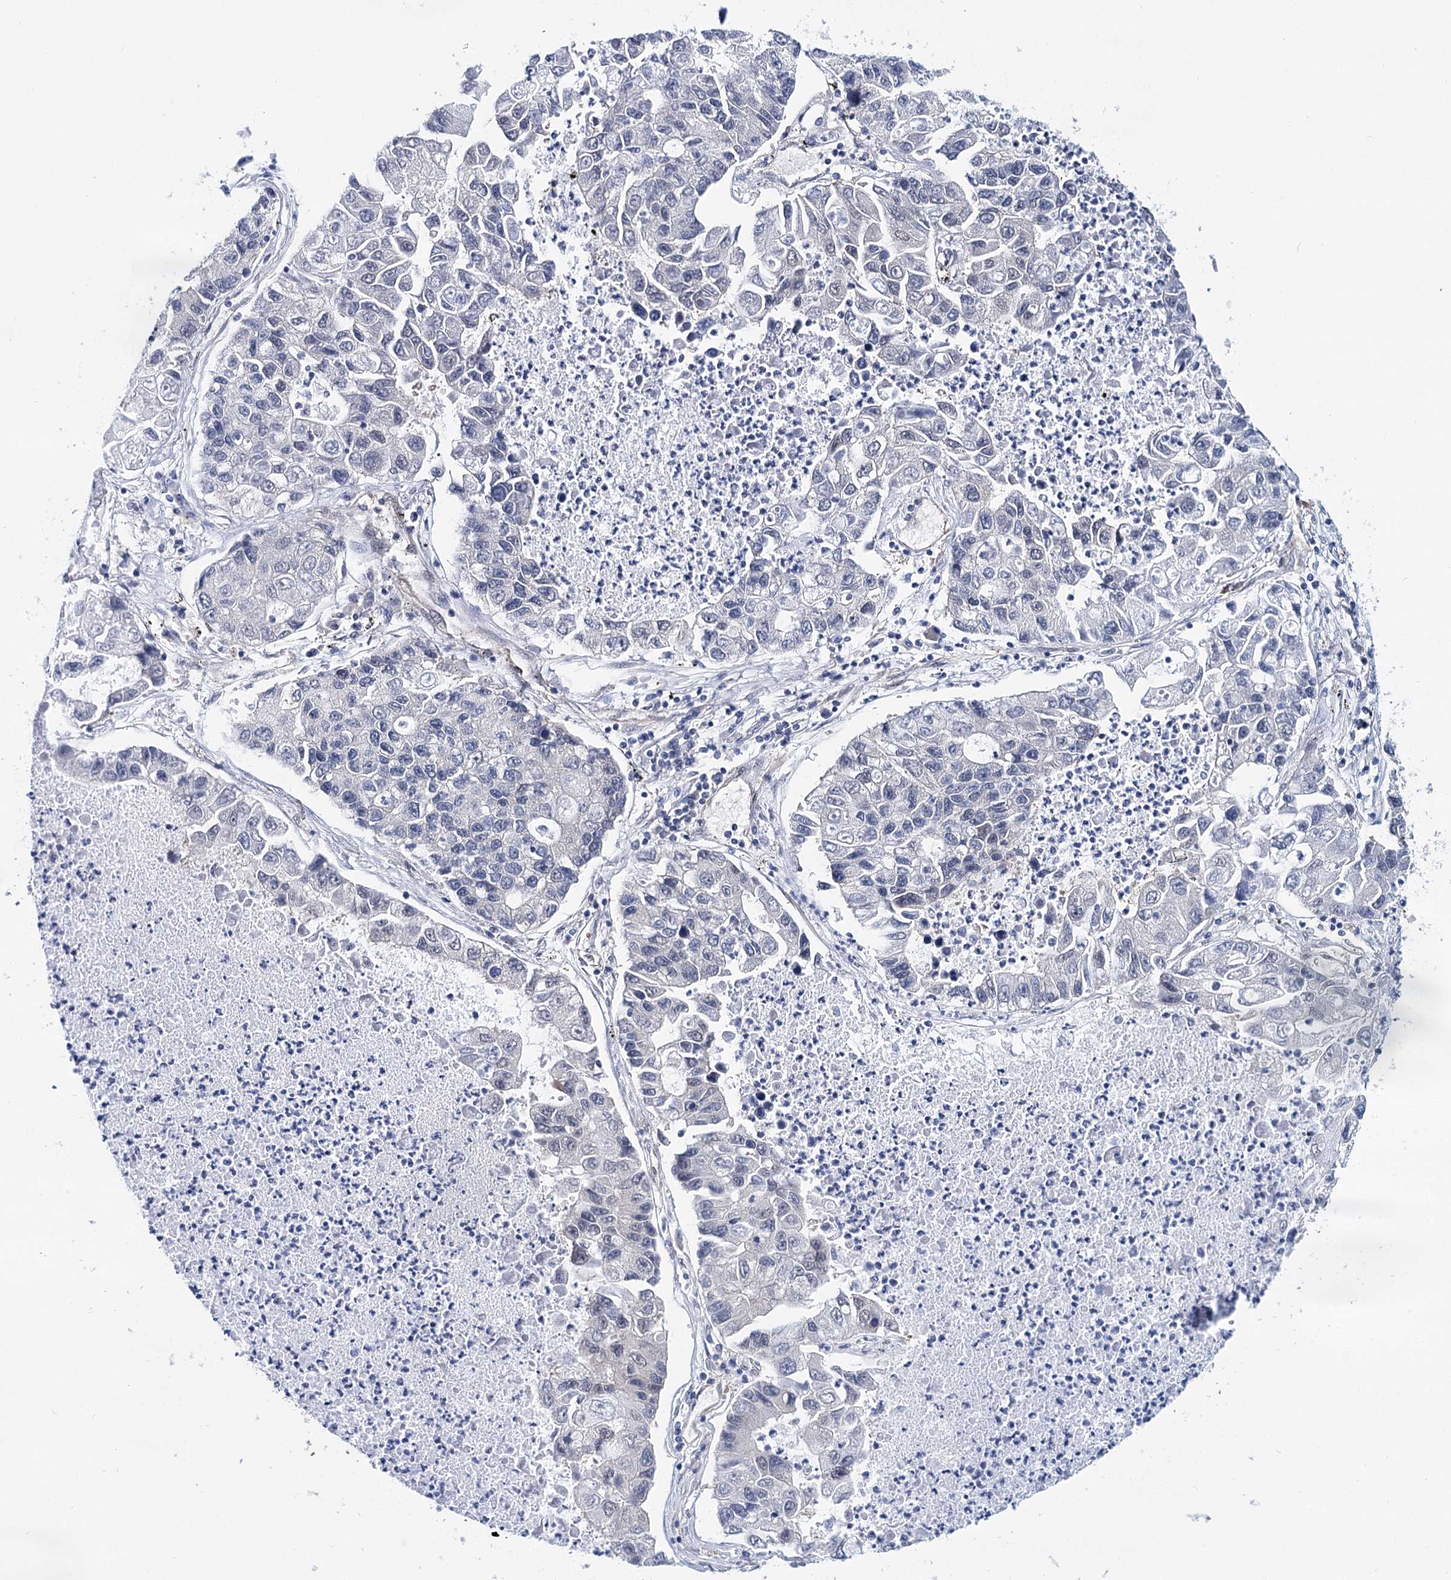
{"staining": {"intensity": "negative", "quantity": "none", "location": "none"}, "tissue": "lung cancer", "cell_type": "Tumor cells", "image_type": "cancer", "snomed": [{"axis": "morphology", "description": "Adenocarcinoma, NOS"}, {"axis": "topography", "description": "Lung"}], "caption": "A photomicrograph of lung cancer stained for a protein demonstrates no brown staining in tumor cells.", "gene": "PPP2R5B", "patient": {"sex": "female", "age": 51}}